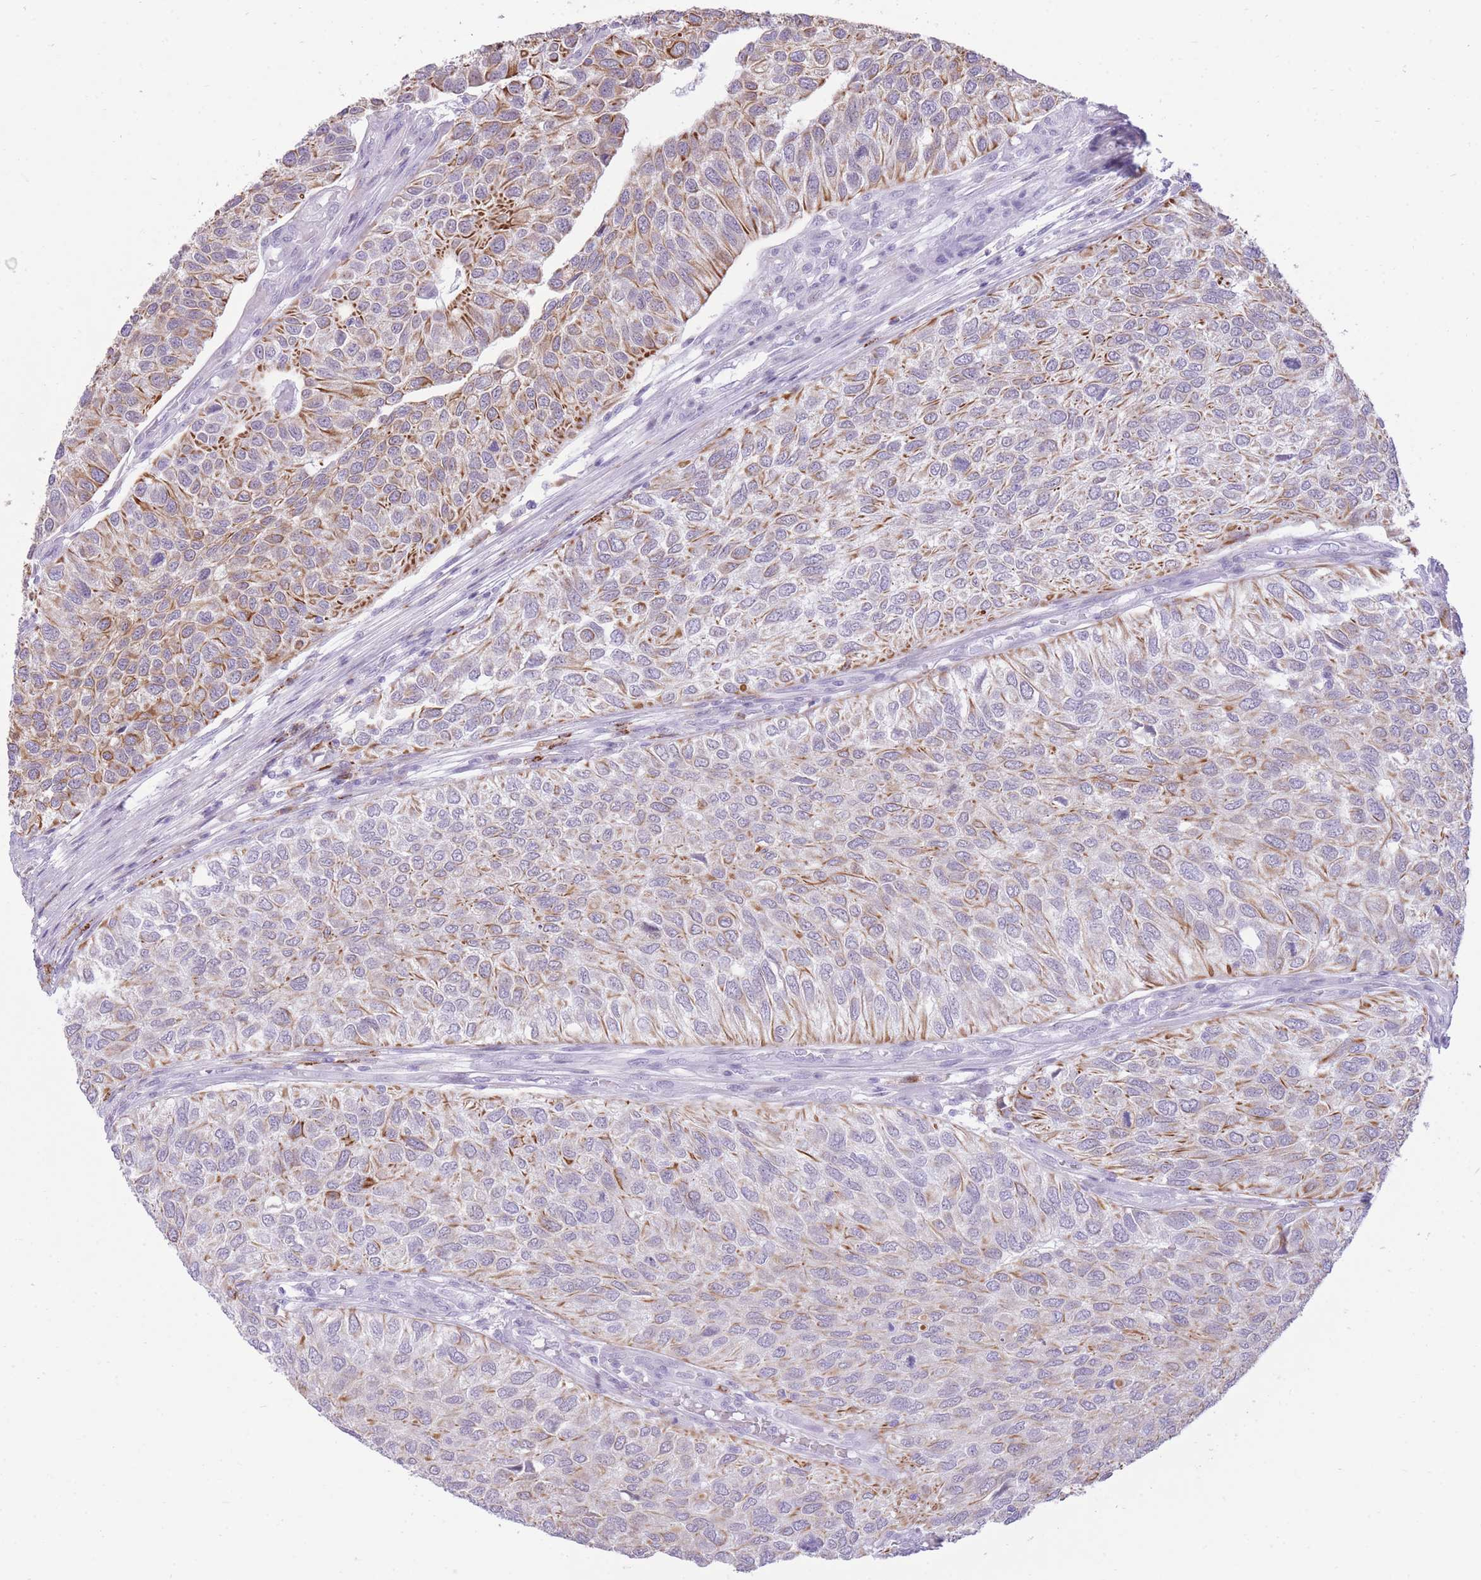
{"staining": {"intensity": "moderate", "quantity": "25%-75%", "location": "cytoplasmic/membranous"}, "tissue": "urothelial cancer", "cell_type": "Tumor cells", "image_type": "cancer", "snomed": [{"axis": "morphology", "description": "Urothelial carcinoma, NOS"}, {"axis": "topography", "description": "Urinary bladder"}], "caption": "Moderate cytoplasmic/membranous protein expression is appreciated in approximately 25%-75% of tumor cells in transitional cell carcinoma.", "gene": "MEIS3", "patient": {"sex": "male", "age": 55}}